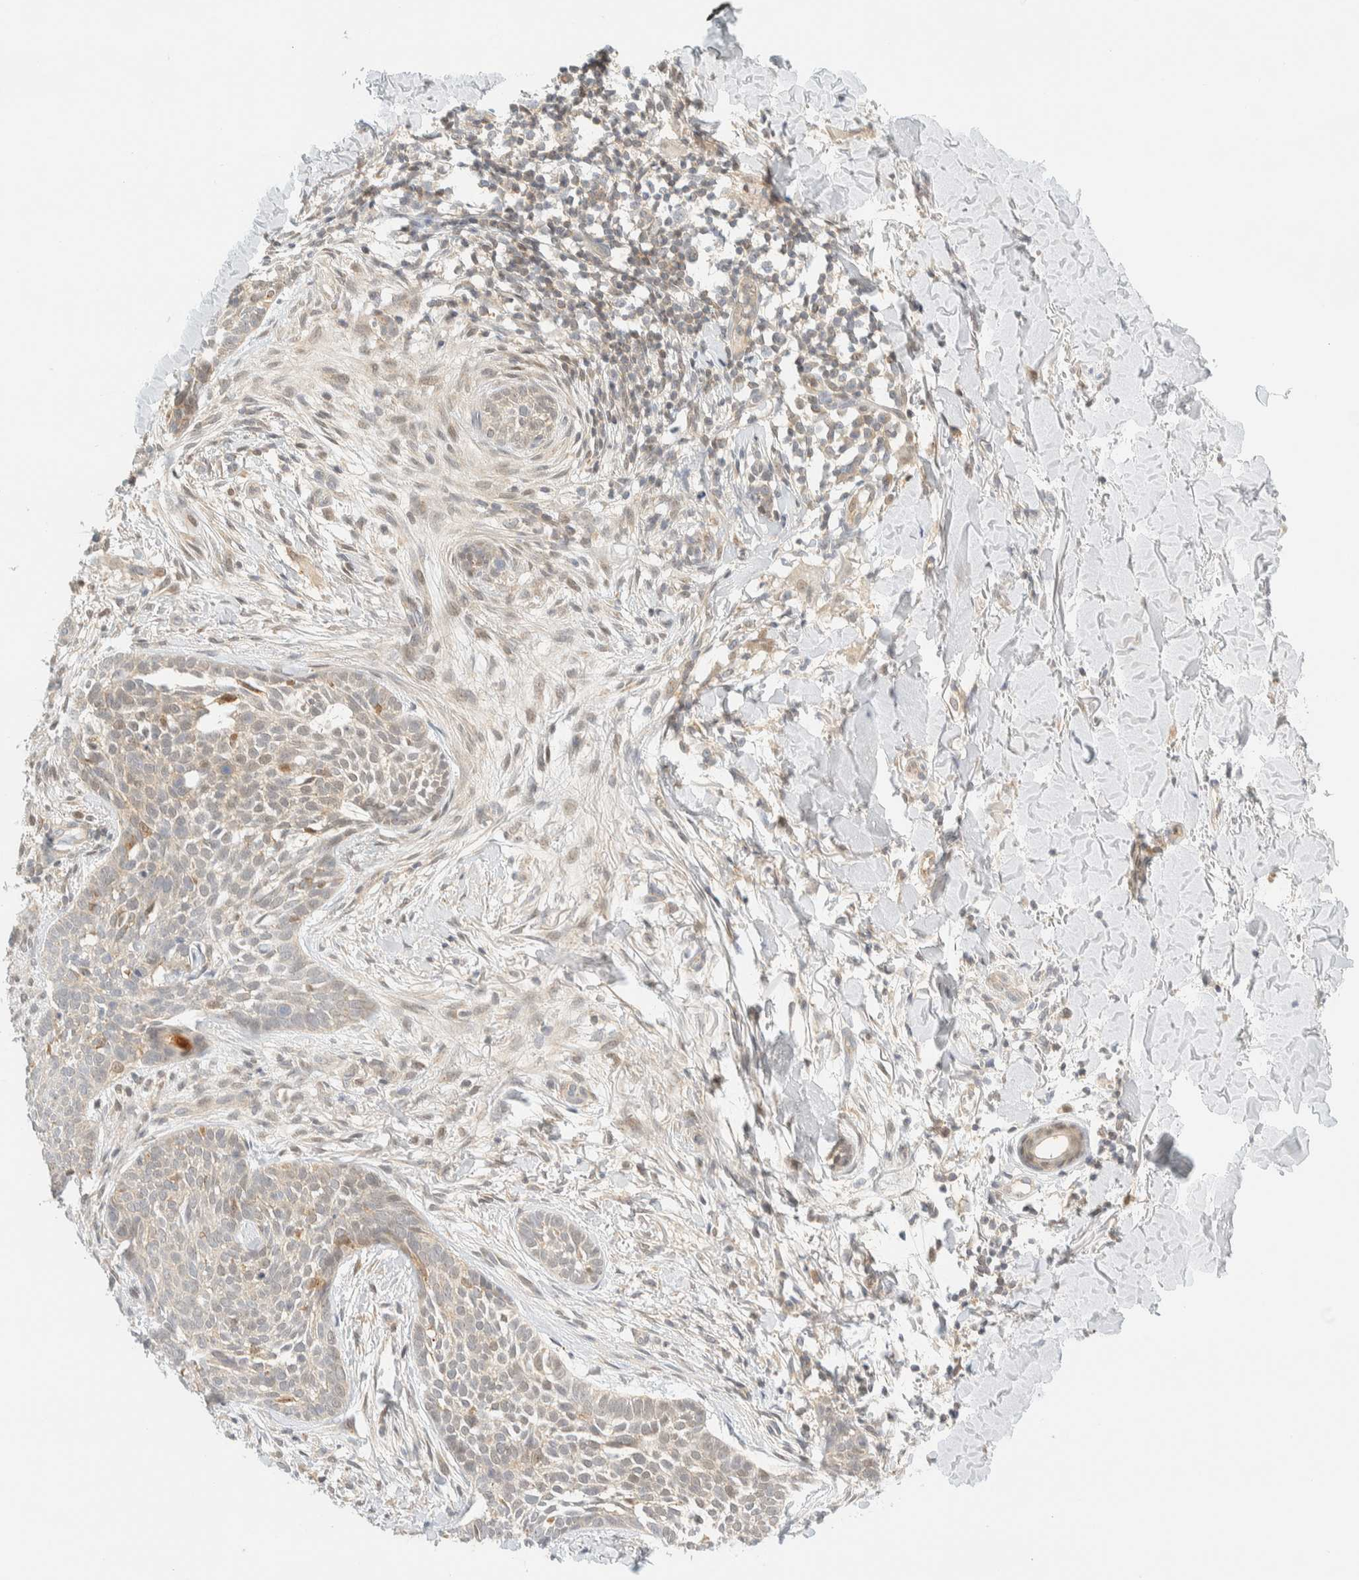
{"staining": {"intensity": "weak", "quantity": "<25%", "location": "cytoplasmic/membranous"}, "tissue": "skin cancer", "cell_type": "Tumor cells", "image_type": "cancer", "snomed": [{"axis": "morphology", "description": "Normal tissue, NOS"}, {"axis": "morphology", "description": "Basal cell carcinoma"}, {"axis": "topography", "description": "Skin"}], "caption": "Immunohistochemistry image of neoplastic tissue: skin basal cell carcinoma stained with DAB reveals no significant protein positivity in tumor cells.", "gene": "PCYT2", "patient": {"sex": "male", "age": 67}}